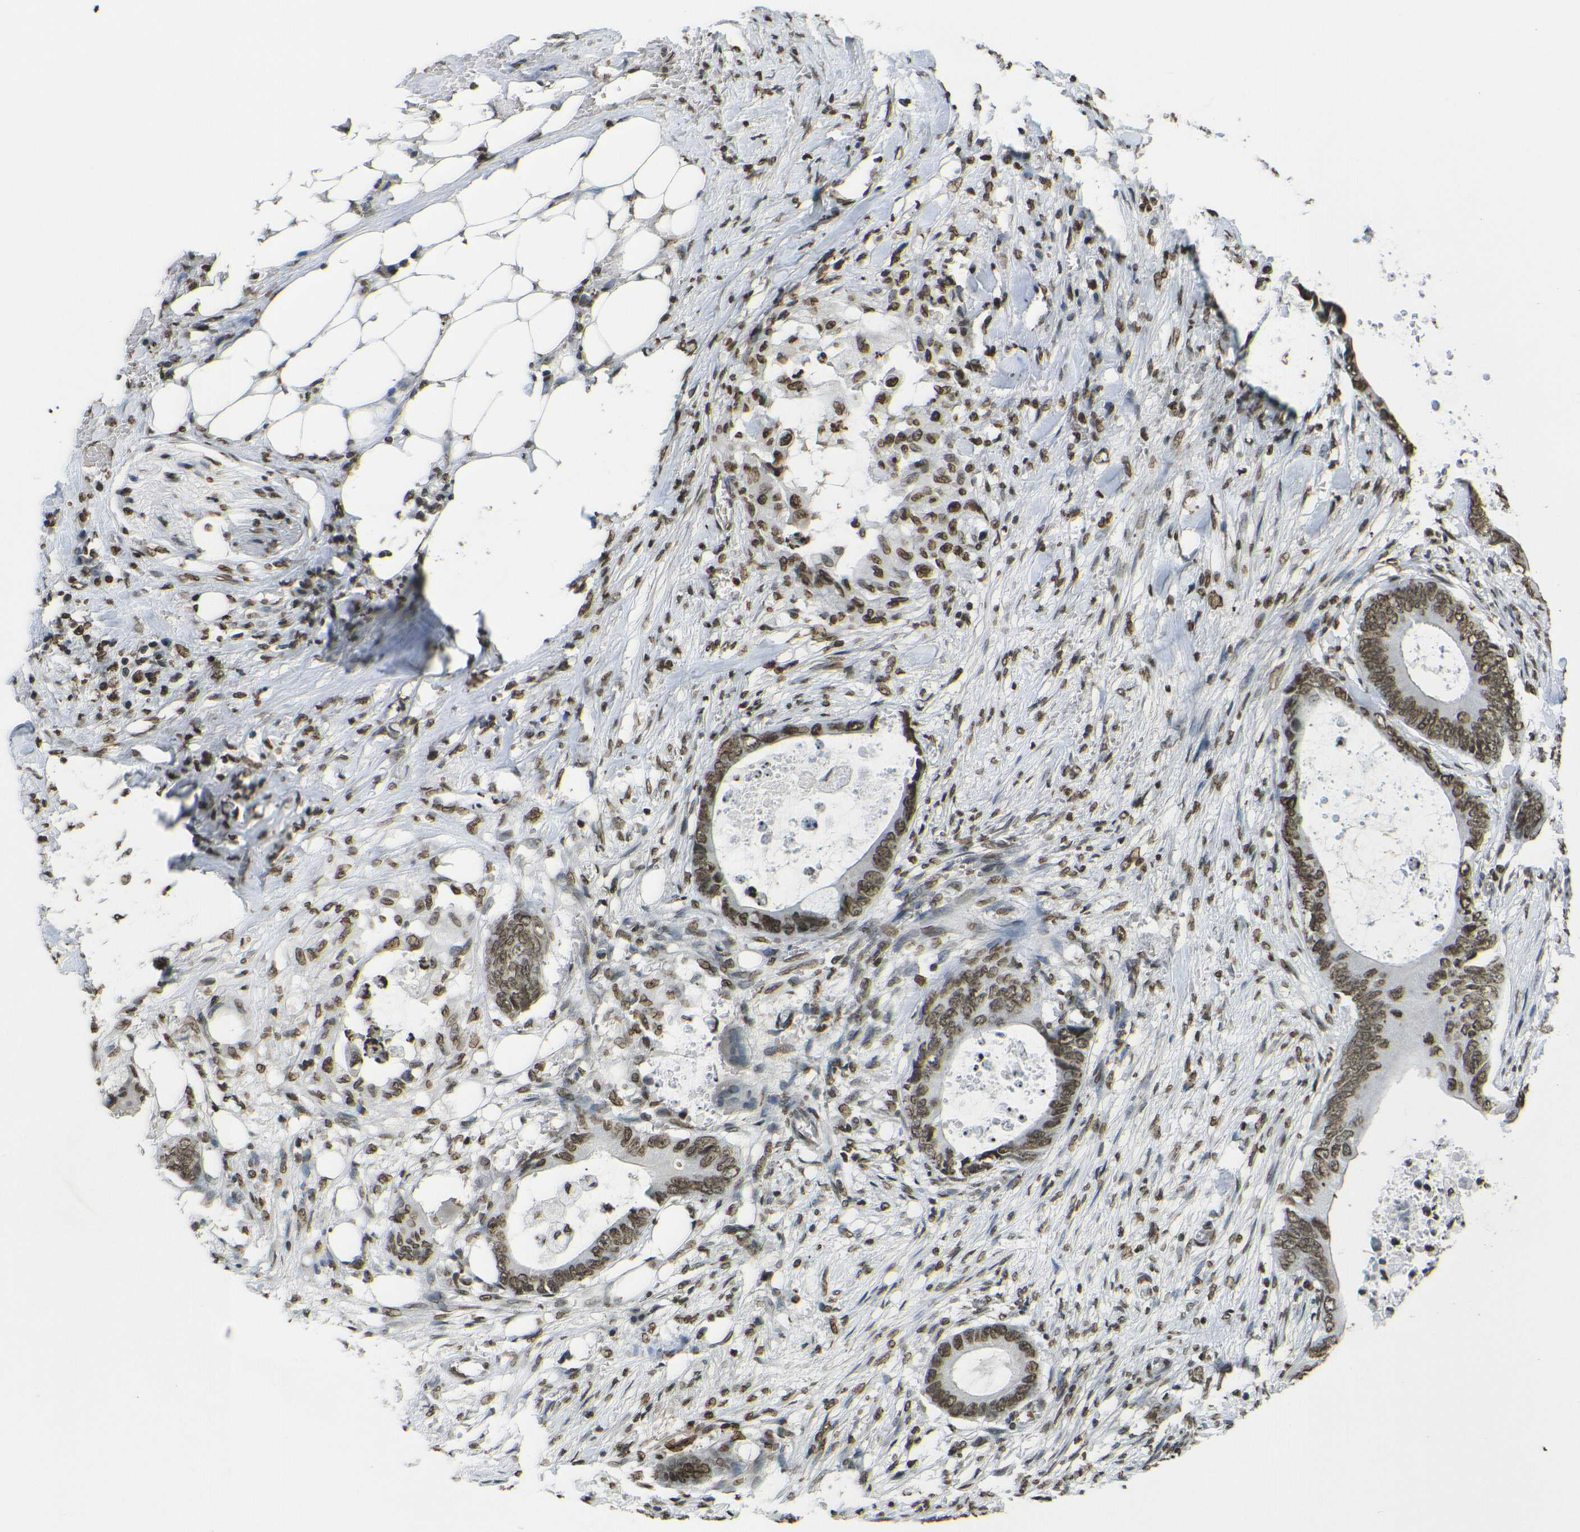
{"staining": {"intensity": "moderate", "quantity": ">75%", "location": "nuclear"}, "tissue": "colorectal cancer", "cell_type": "Tumor cells", "image_type": "cancer", "snomed": [{"axis": "morphology", "description": "Normal tissue, NOS"}, {"axis": "morphology", "description": "Adenocarcinoma, NOS"}, {"axis": "topography", "description": "Rectum"}, {"axis": "topography", "description": "Peripheral nerve tissue"}], "caption": "High-power microscopy captured an IHC photomicrograph of colorectal adenocarcinoma, revealing moderate nuclear staining in about >75% of tumor cells. The protein is stained brown, and the nuclei are stained in blue (DAB (3,3'-diaminobenzidine) IHC with brightfield microscopy, high magnification).", "gene": "H4C16", "patient": {"sex": "female", "age": 77}}